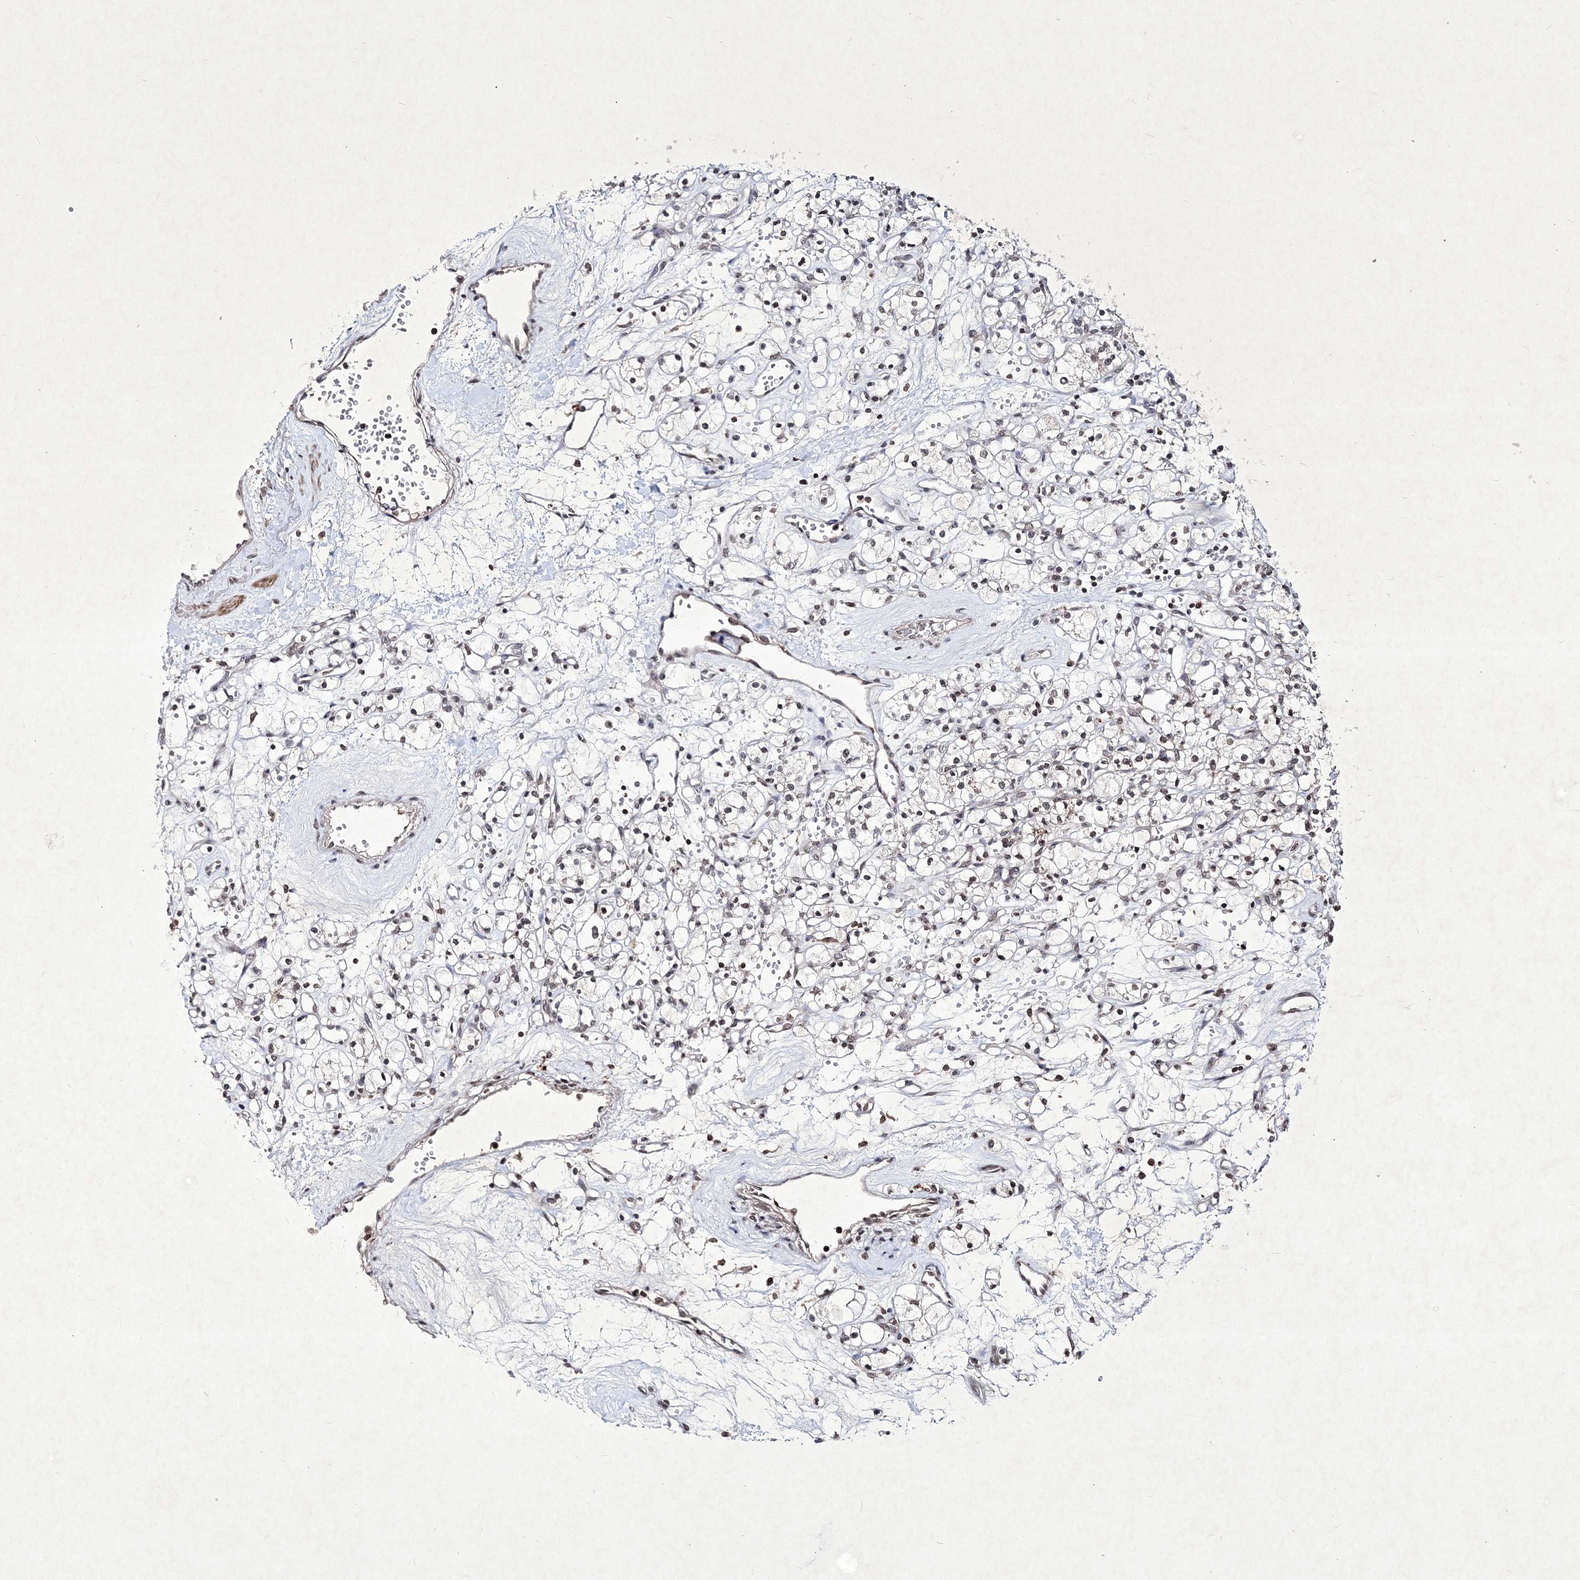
{"staining": {"intensity": "weak", "quantity": ">75%", "location": "nuclear"}, "tissue": "renal cancer", "cell_type": "Tumor cells", "image_type": "cancer", "snomed": [{"axis": "morphology", "description": "Adenocarcinoma, NOS"}, {"axis": "topography", "description": "Kidney"}], "caption": "Immunohistochemical staining of renal adenocarcinoma displays weak nuclear protein expression in approximately >75% of tumor cells. (DAB = brown stain, brightfield microscopy at high magnification).", "gene": "SOWAHB", "patient": {"sex": "female", "age": 59}}